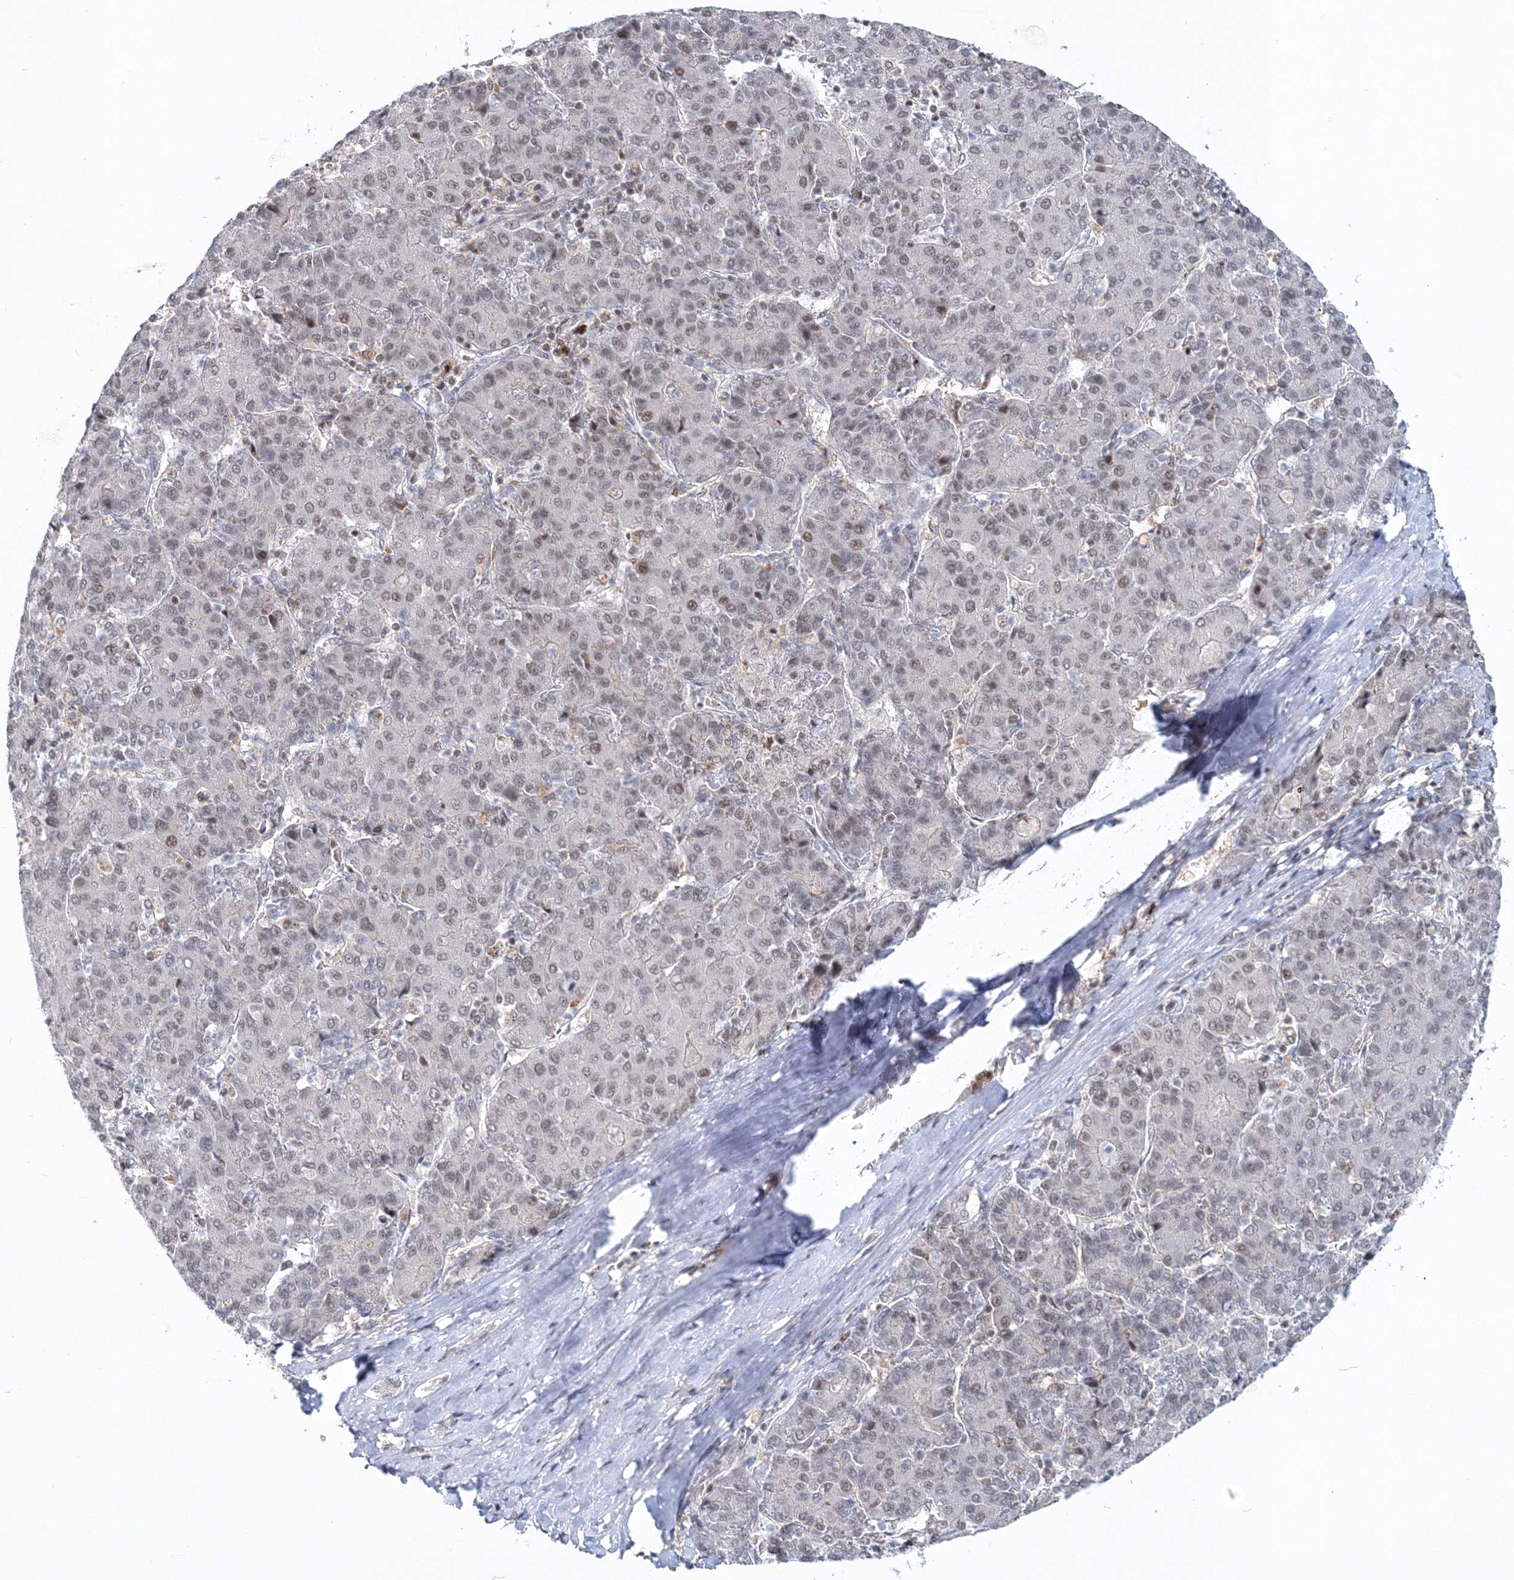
{"staining": {"intensity": "weak", "quantity": ">75%", "location": "nuclear"}, "tissue": "liver cancer", "cell_type": "Tumor cells", "image_type": "cancer", "snomed": [{"axis": "morphology", "description": "Carcinoma, Hepatocellular, NOS"}, {"axis": "topography", "description": "Liver"}], "caption": "Immunohistochemical staining of human liver cancer (hepatocellular carcinoma) reveals weak nuclear protein positivity in about >75% of tumor cells.", "gene": "PDS5A", "patient": {"sex": "male", "age": 65}}